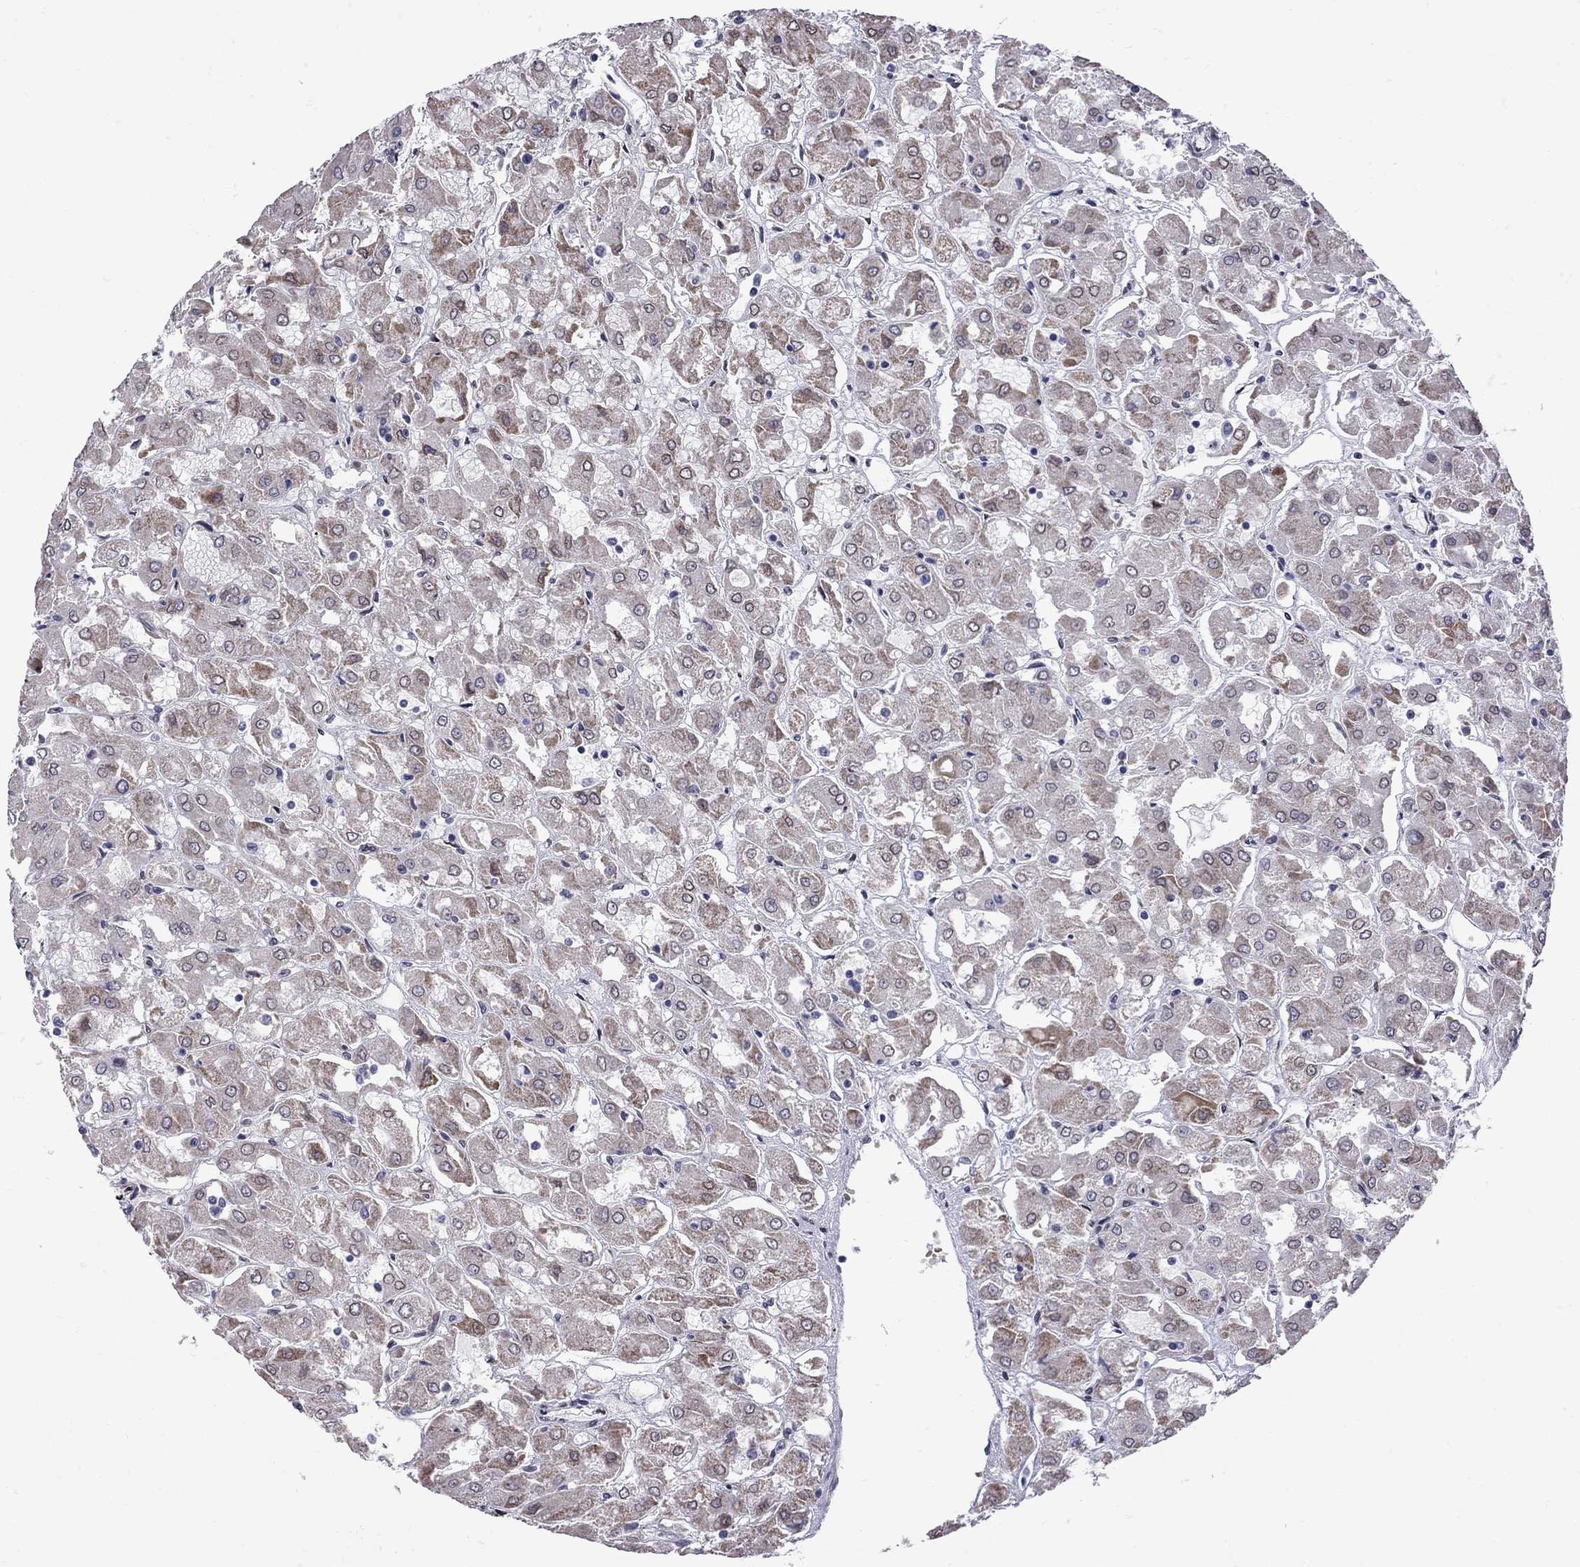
{"staining": {"intensity": "weak", "quantity": ">75%", "location": "cytoplasmic/membranous"}, "tissue": "renal cancer", "cell_type": "Tumor cells", "image_type": "cancer", "snomed": [{"axis": "morphology", "description": "Adenocarcinoma, NOS"}, {"axis": "topography", "description": "Kidney"}], "caption": "Protein analysis of renal cancer (adenocarcinoma) tissue demonstrates weak cytoplasmic/membranous expression in approximately >75% of tumor cells. The staining was performed using DAB to visualize the protein expression in brown, while the nuclei were stained in blue with hematoxylin (Magnification: 20x).", "gene": "CLTCL1", "patient": {"sex": "male", "age": 72}}